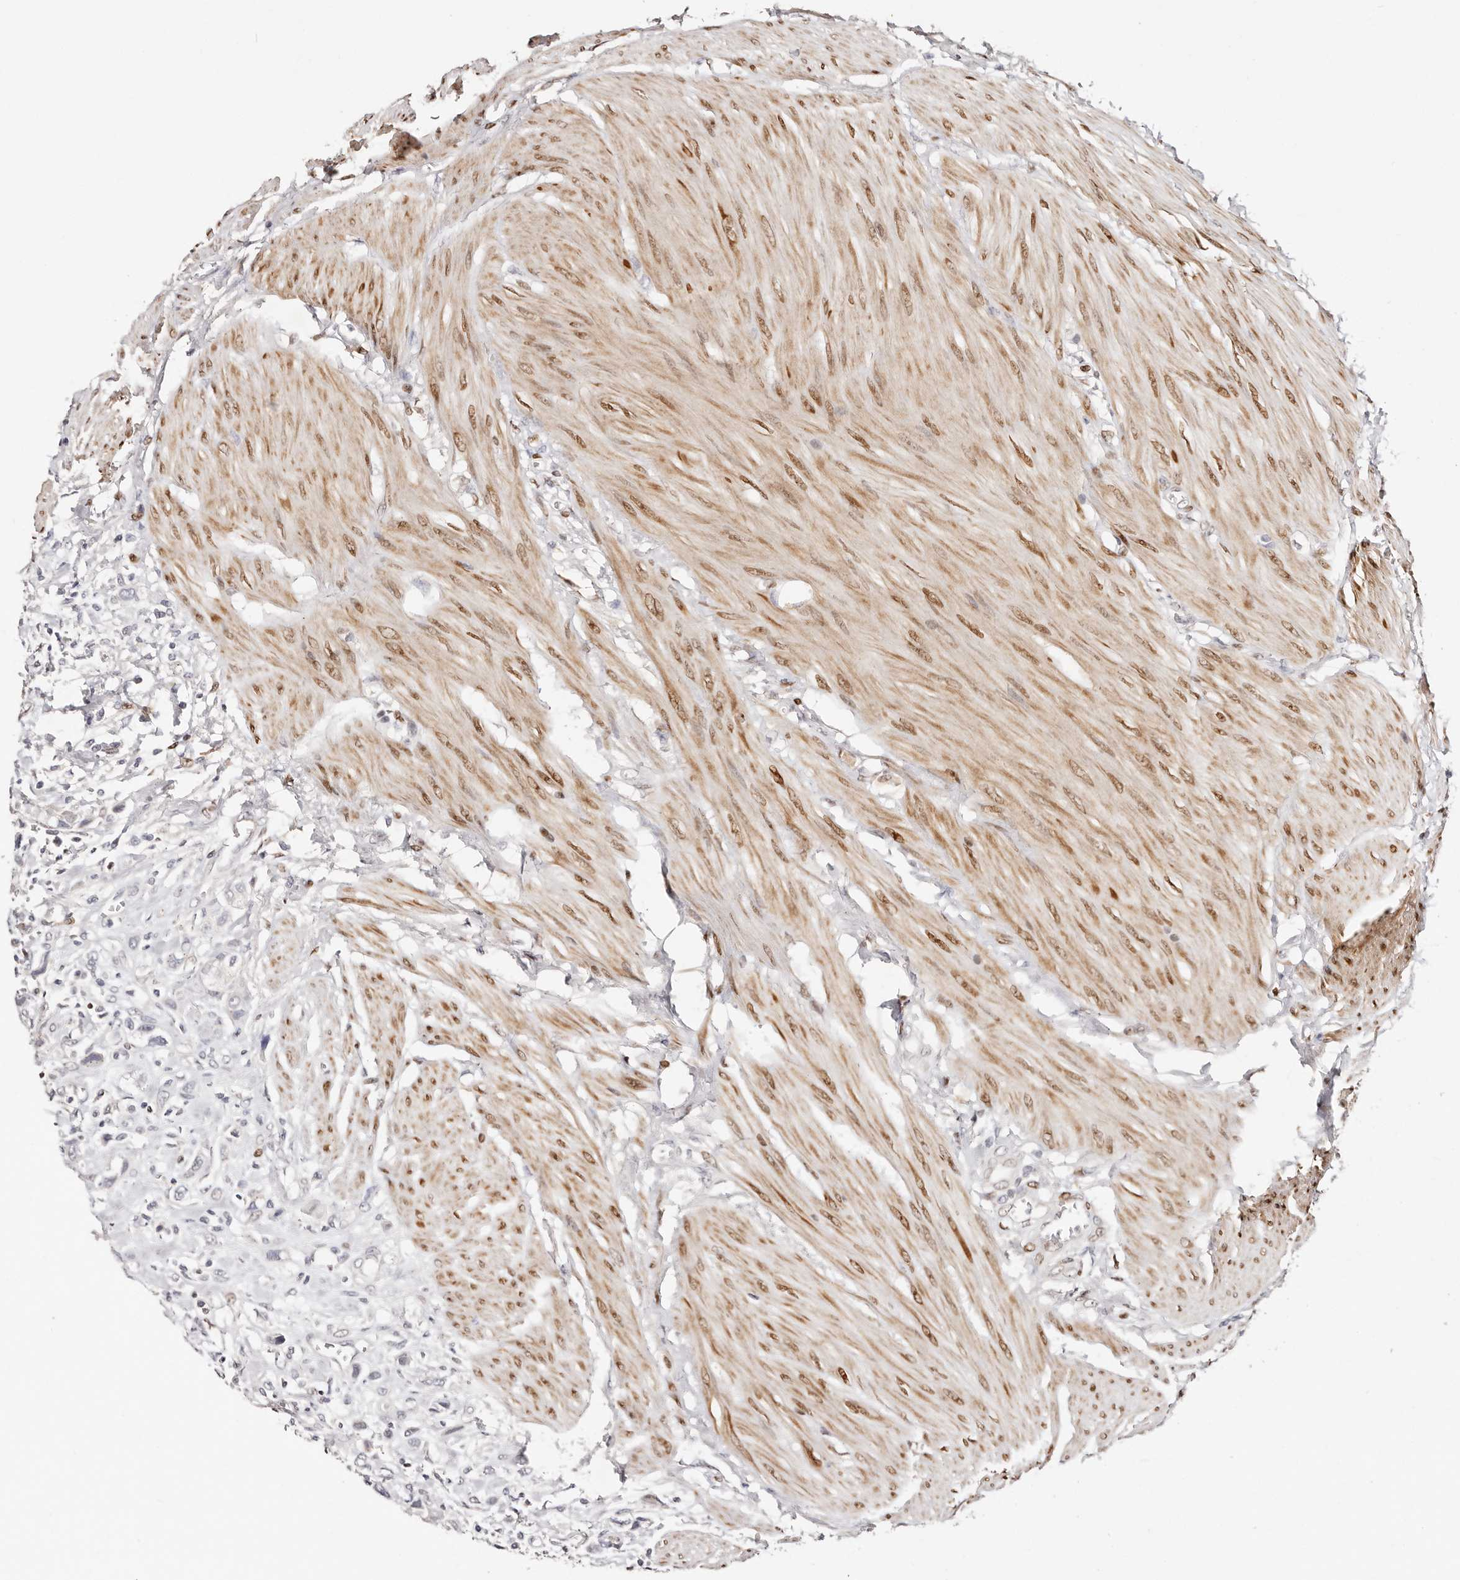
{"staining": {"intensity": "negative", "quantity": "none", "location": "none"}, "tissue": "urothelial cancer", "cell_type": "Tumor cells", "image_type": "cancer", "snomed": [{"axis": "morphology", "description": "Urothelial carcinoma, High grade"}, {"axis": "topography", "description": "Urinary bladder"}], "caption": "This is an IHC micrograph of urothelial cancer. There is no expression in tumor cells.", "gene": "IQGAP3", "patient": {"sex": "male", "age": 50}}